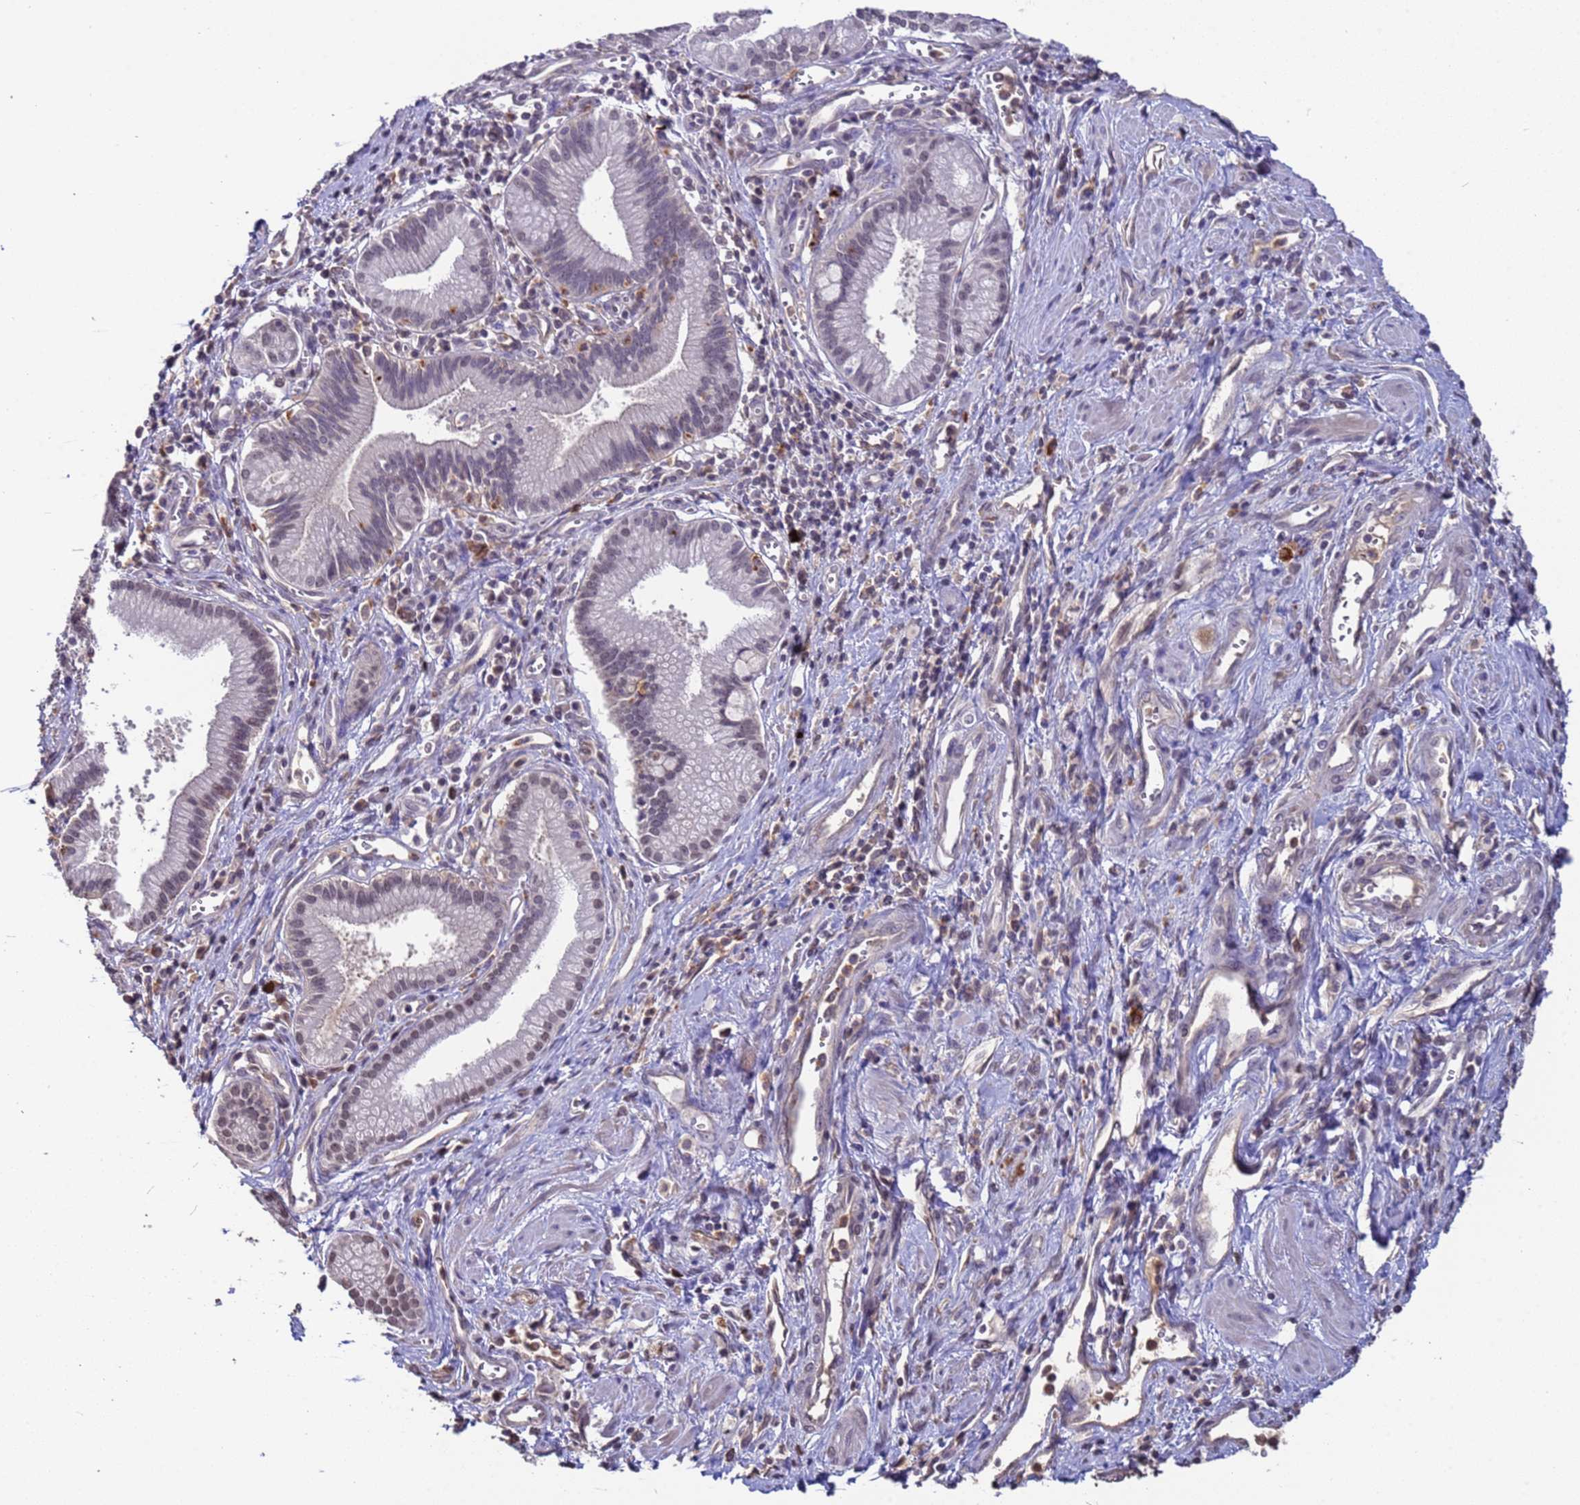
{"staining": {"intensity": "weak", "quantity": "25%-75%", "location": "nuclear"}, "tissue": "pancreatic cancer", "cell_type": "Tumor cells", "image_type": "cancer", "snomed": [{"axis": "morphology", "description": "Adenocarcinoma, NOS"}, {"axis": "topography", "description": "Pancreas"}], "caption": "Tumor cells demonstrate low levels of weak nuclear positivity in approximately 25%-75% of cells in human adenocarcinoma (pancreatic).", "gene": "ZNF248", "patient": {"sex": "male", "age": 78}}